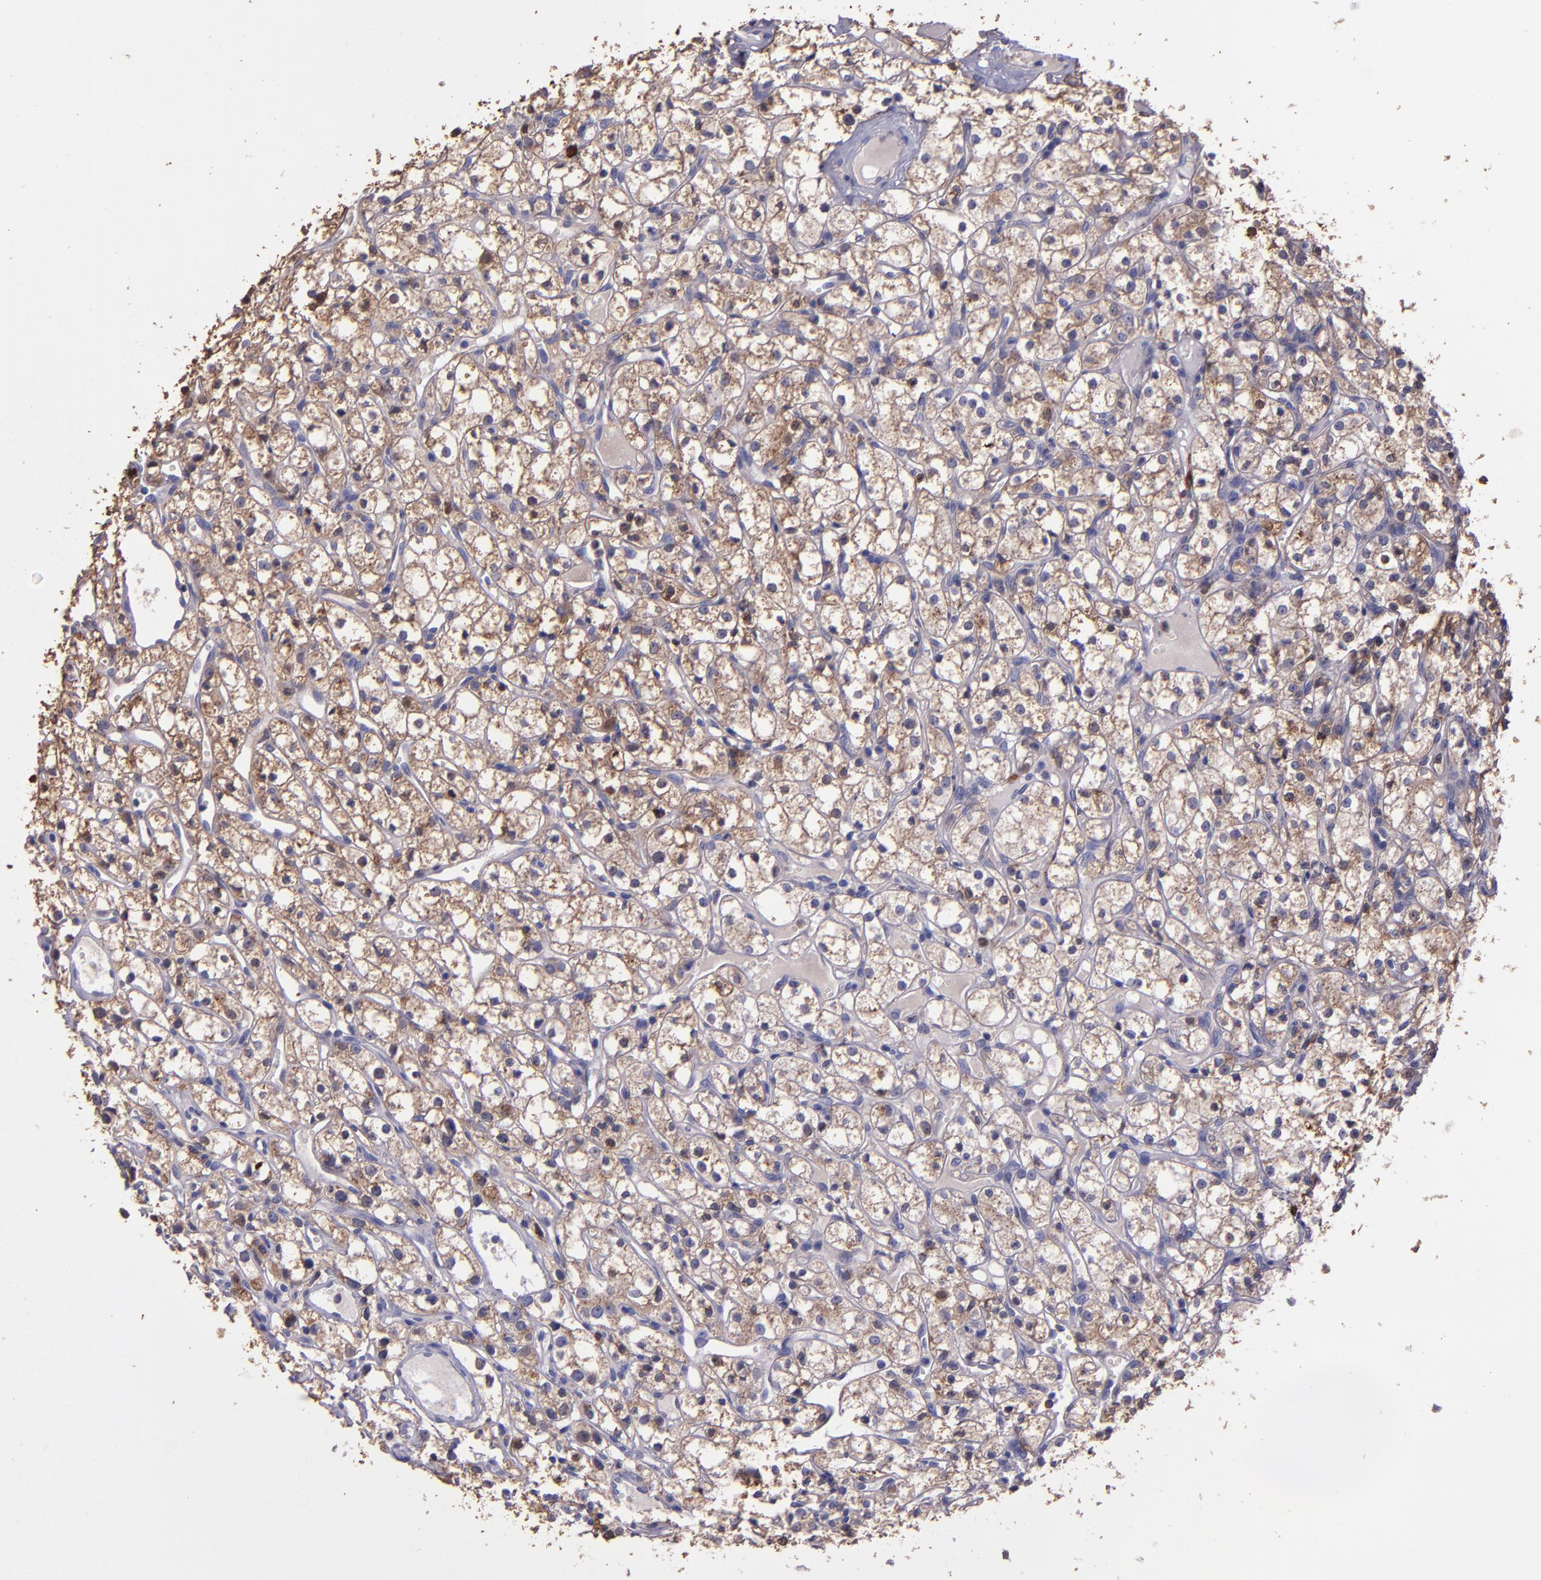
{"staining": {"intensity": "weak", "quantity": ">75%", "location": "cytoplasmic/membranous"}, "tissue": "renal cancer", "cell_type": "Tumor cells", "image_type": "cancer", "snomed": [{"axis": "morphology", "description": "Adenocarcinoma, NOS"}, {"axis": "topography", "description": "Kidney"}], "caption": "The immunohistochemical stain shows weak cytoplasmic/membranous expression in tumor cells of renal cancer (adenocarcinoma) tissue.", "gene": "WASHC1", "patient": {"sex": "male", "age": 61}}